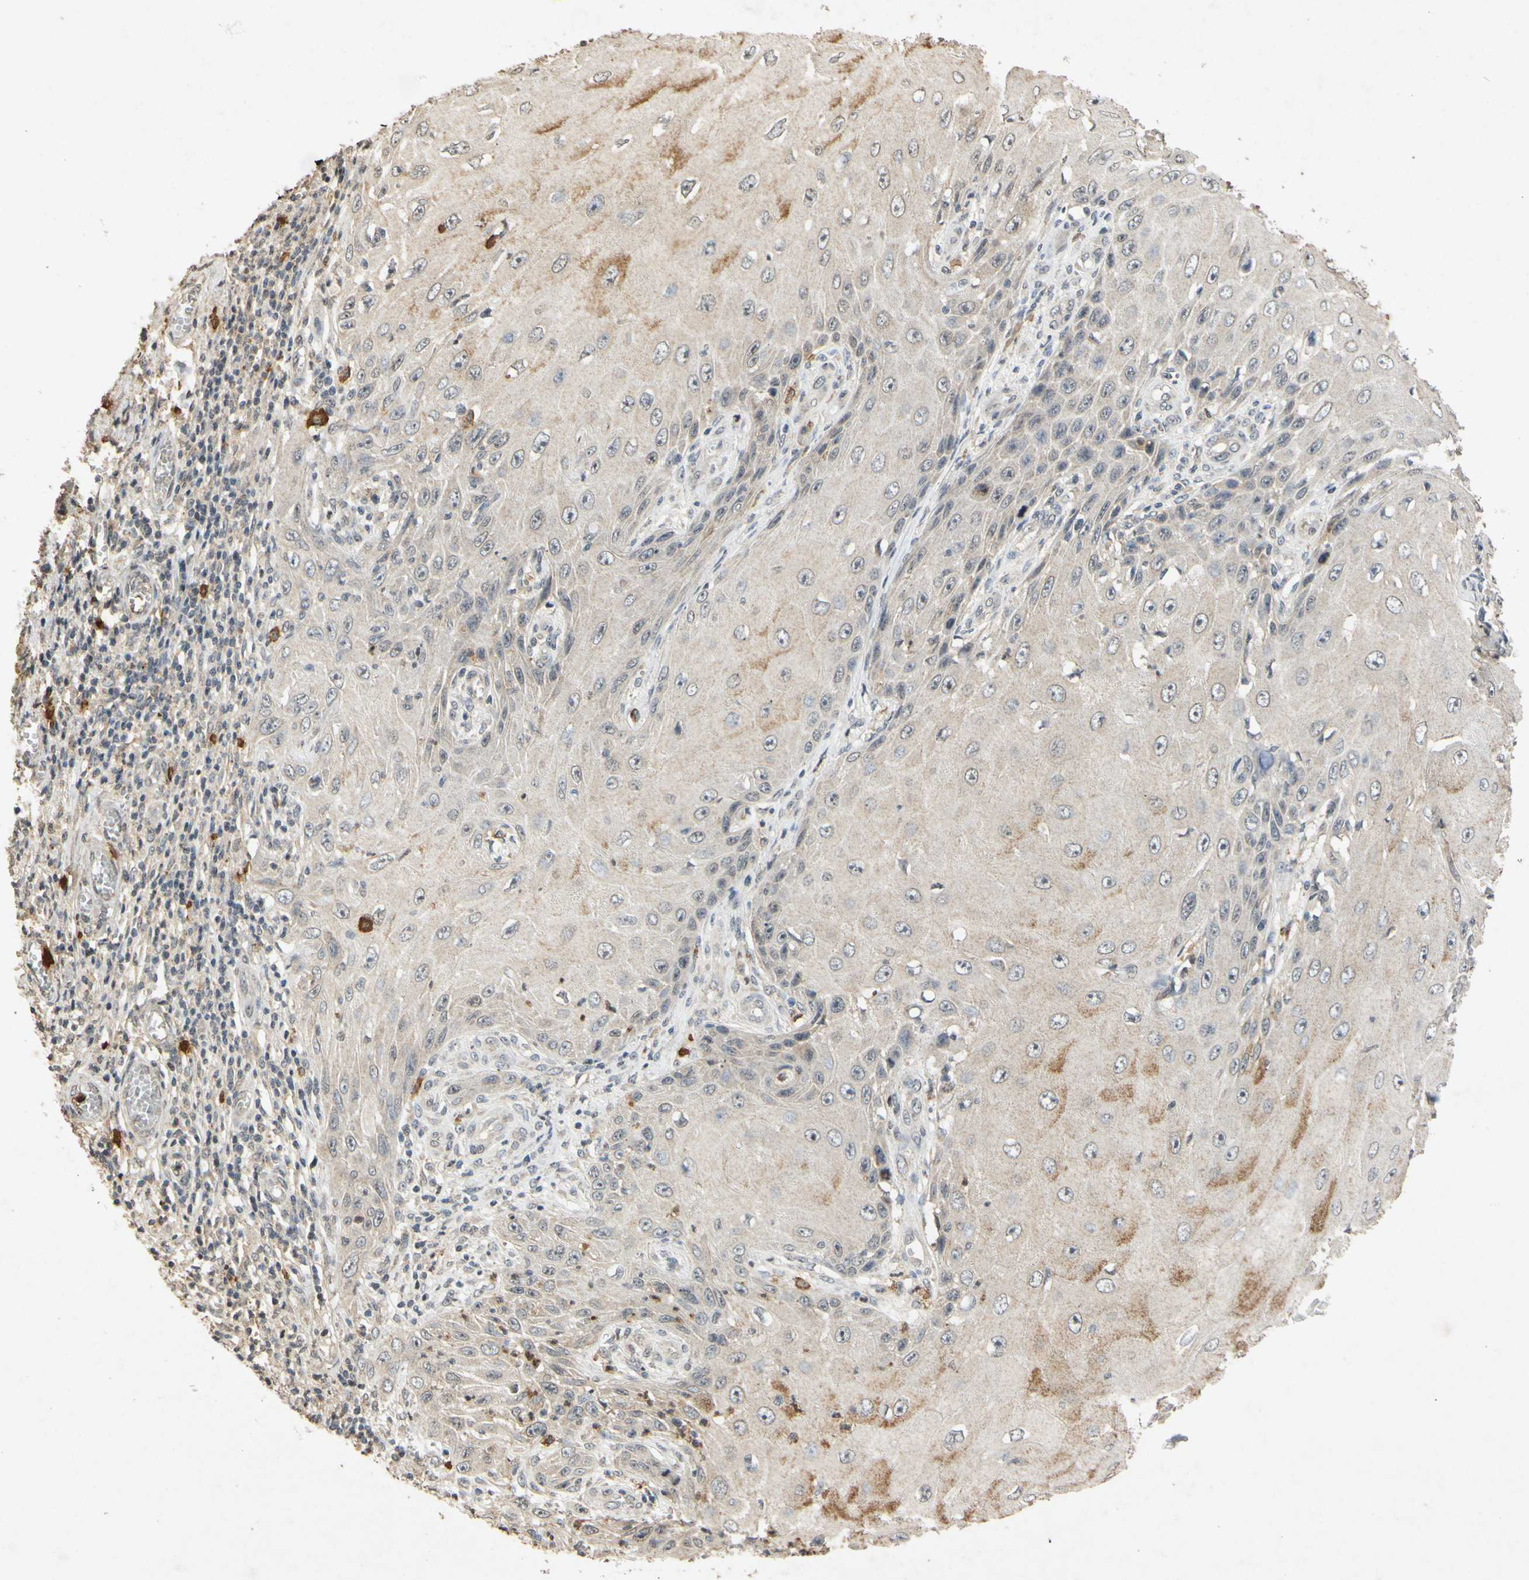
{"staining": {"intensity": "moderate", "quantity": "<25%", "location": "cytoplasmic/membranous"}, "tissue": "skin cancer", "cell_type": "Tumor cells", "image_type": "cancer", "snomed": [{"axis": "morphology", "description": "Squamous cell carcinoma, NOS"}, {"axis": "topography", "description": "Skin"}], "caption": "Tumor cells show moderate cytoplasmic/membranous positivity in about <25% of cells in squamous cell carcinoma (skin). (Stains: DAB (3,3'-diaminobenzidine) in brown, nuclei in blue, Microscopy: brightfield microscopy at high magnification).", "gene": "CP", "patient": {"sex": "female", "age": 73}}